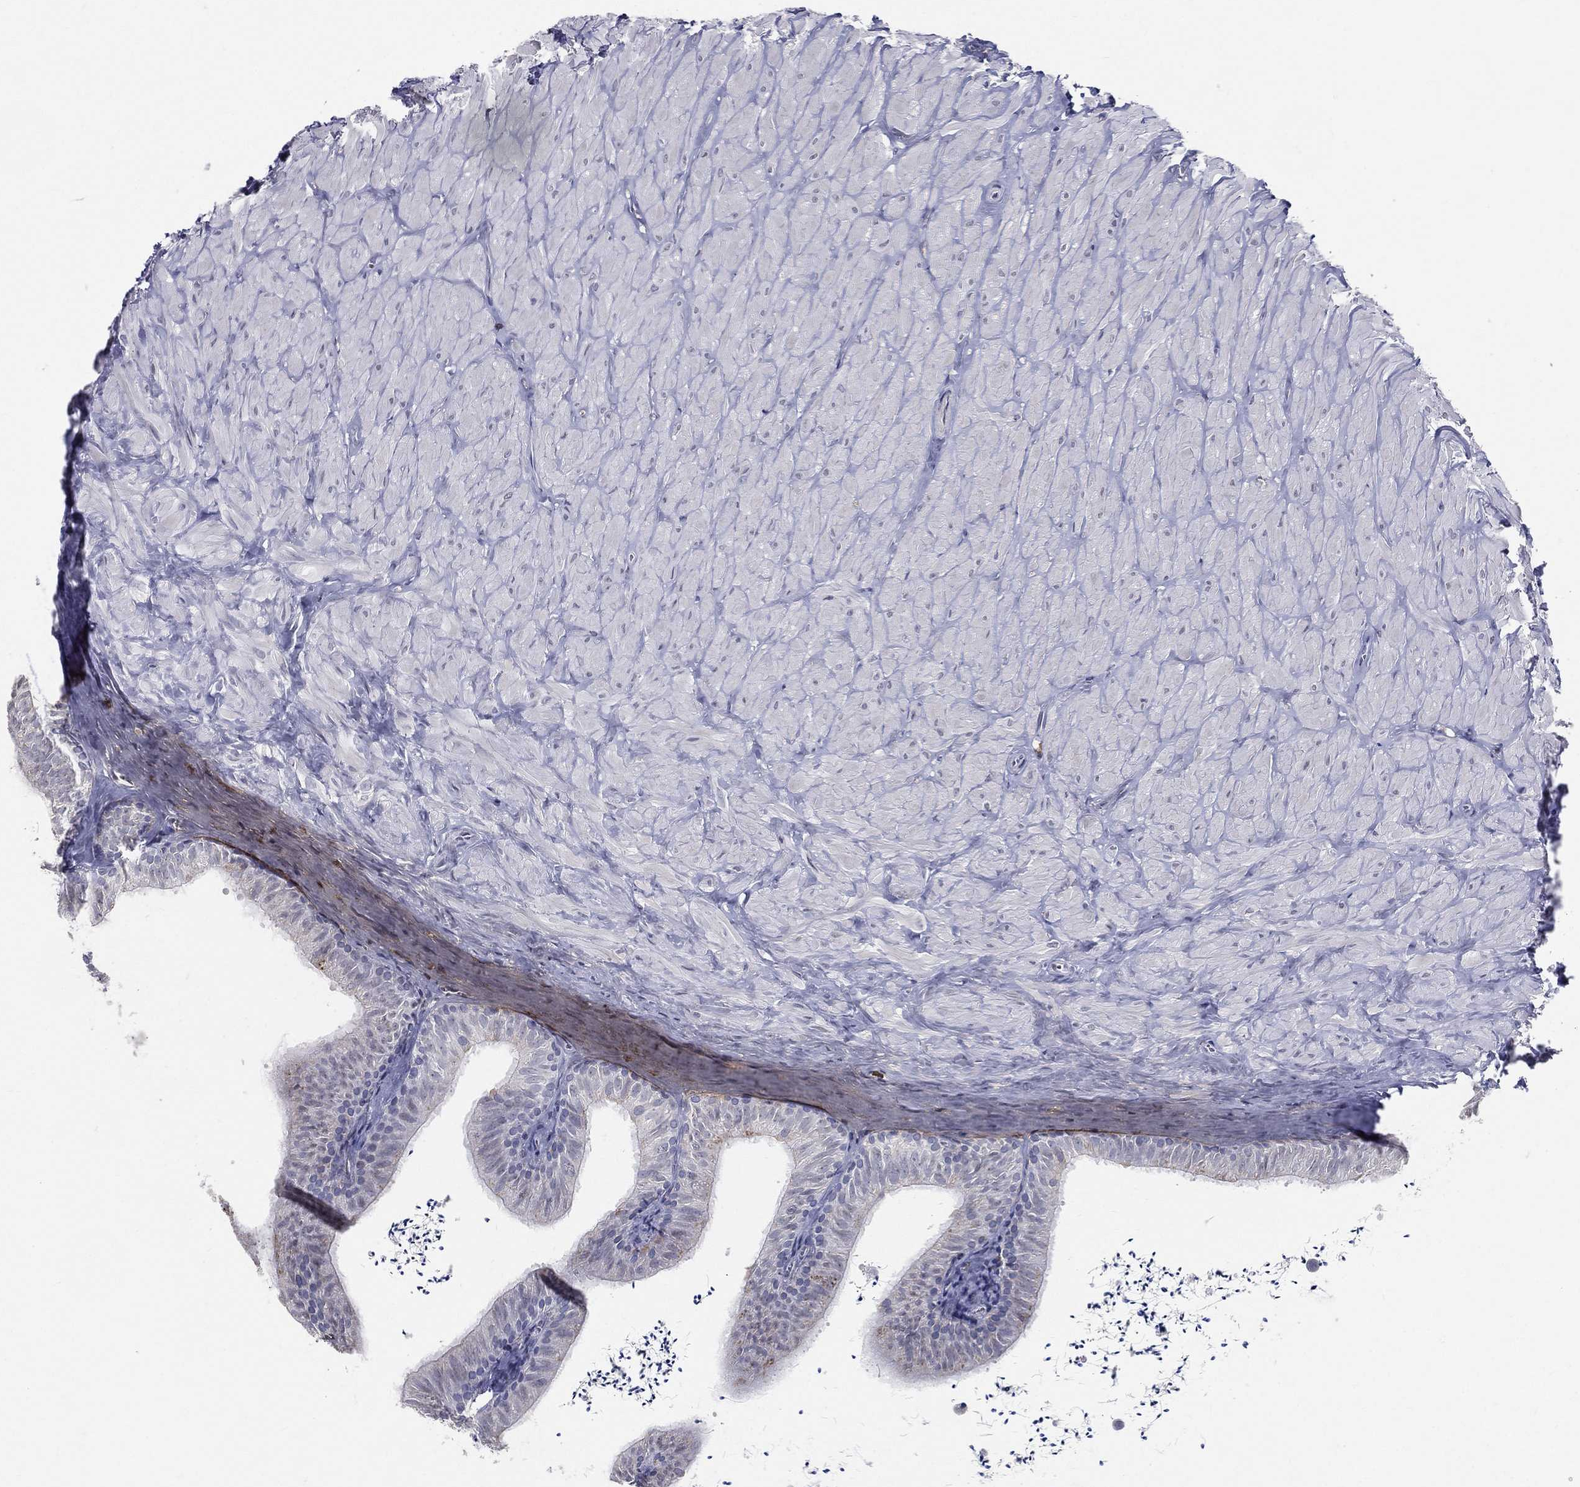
{"staining": {"intensity": "weak", "quantity": "<25%", "location": "cytoplasmic/membranous"}, "tissue": "epididymis", "cell_type": "Glandular cells", "image_type": "normal", "snomed": [{"axis": "morphology", "description": "Normal tissue, NOS"}, {"axis": "topography", "description": "Epididymis"}], "caption": "A histopathology image of epididymis stained for a protein demonstrates no brown staining in glandular cells.", "gene": "EVI2B", "patient": {"sex": "male", "age": 32}}